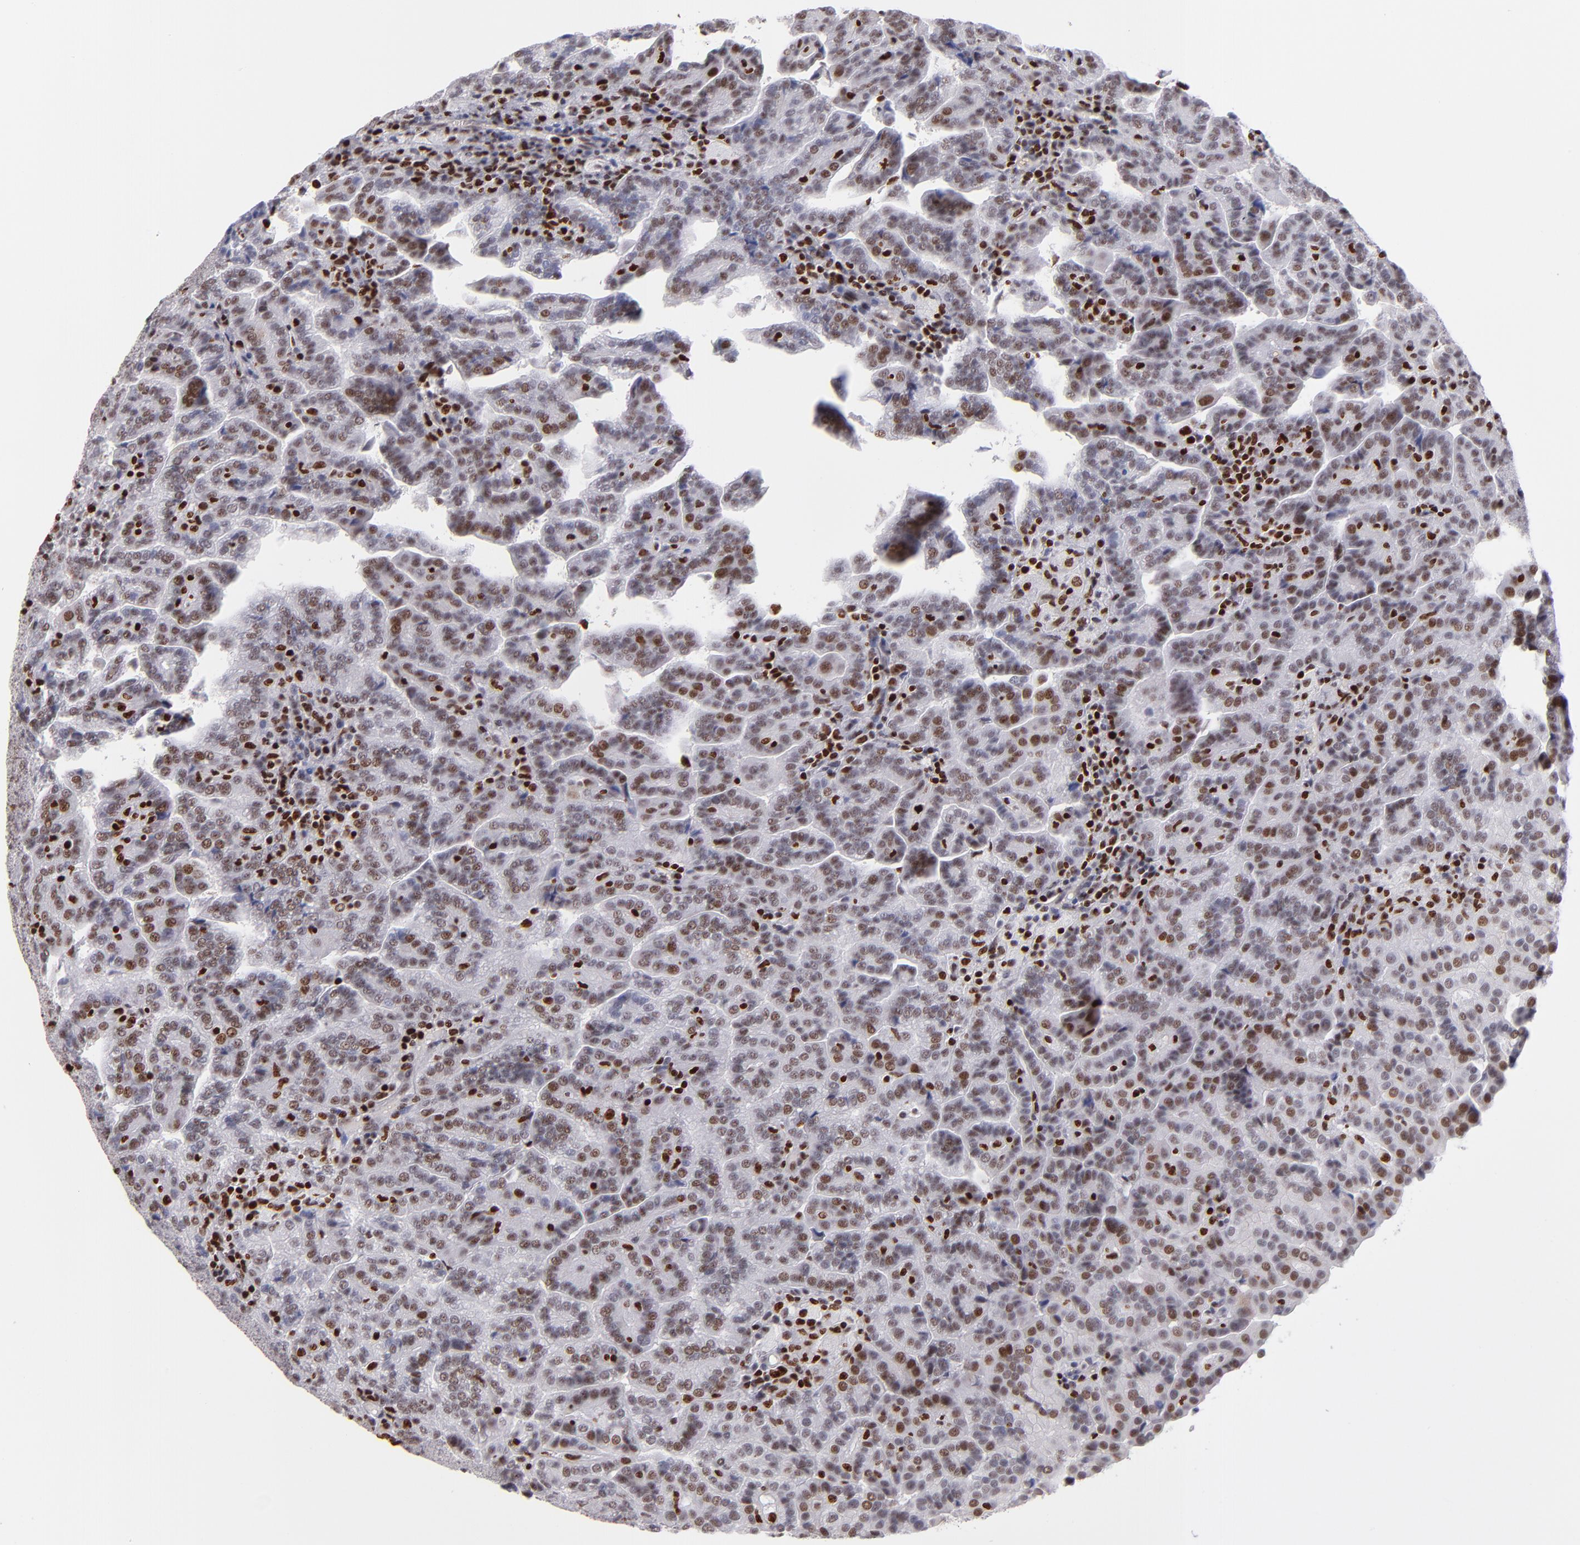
{"staining": {"intensity": "moderate", "quantity": "25%-75%", "location": "nuclear"}, "tissue": "renal cancer", "cell_type": "Tumor cells", "image_type": "cancer", "snomed": [{"axis": "morphology", "description": "Adenocarcinoma, NOS"}, {"axis": "topography", "description": "Kidney"}], "caption": "Immunohistochemical staining of human adenocarcinoma (renal) displays medium levels of moderate nuclear staining in about 25%-75% of tumor cells.", "gene": "POLA1", "patient": {"sex": "male", "age": 61}}